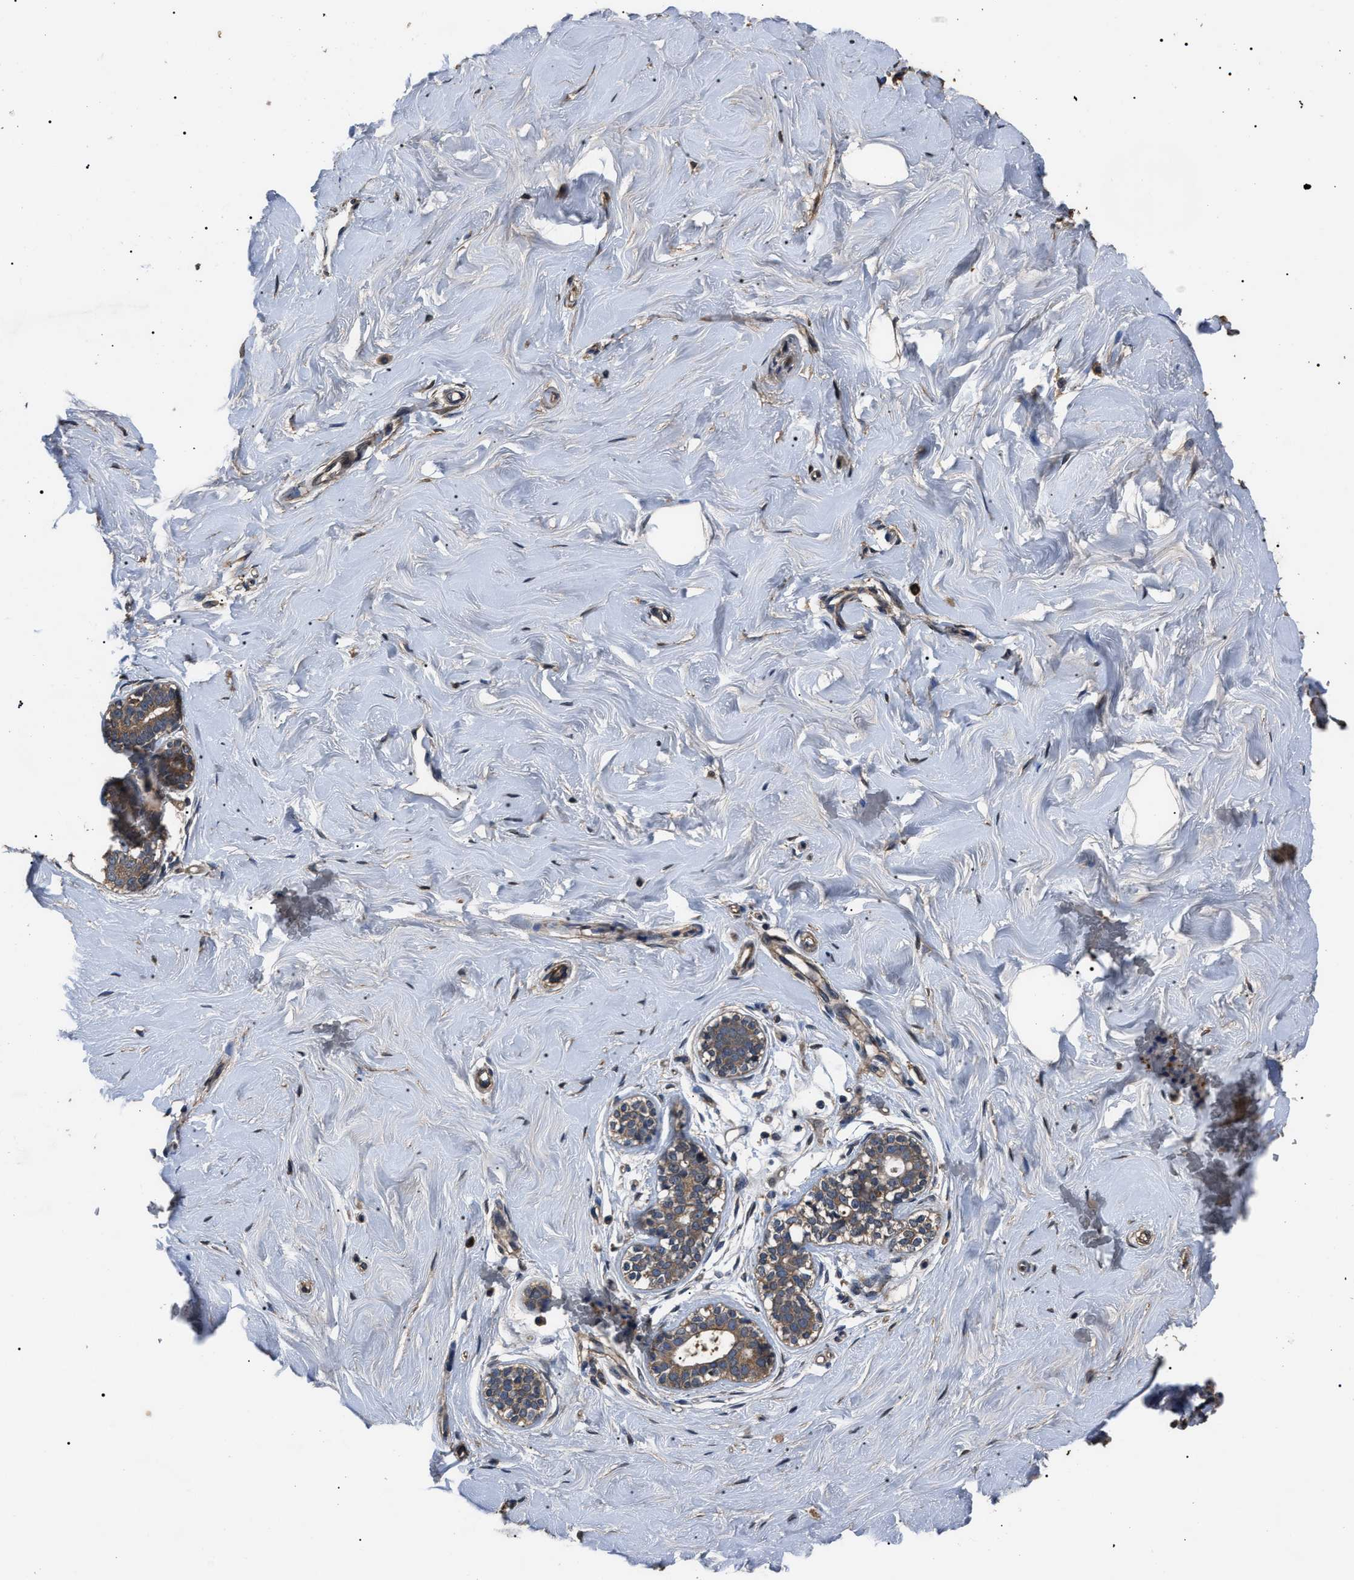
{"staining": {"intensity": "weak", "quantity": ">75%", "location": "cytoplasmic/membranous"}, "tissue": "breast", "cell_type": "Adipocytes", "image_type": "normal", "snomed": [{"axis": "morphology", "description": "Normal tissue, NOS"}, {"axis": "topography", "description": "Breast"}], "caption": "Immunohistochemistry image of benign breast: human breast stained using immunohistochemistry reveals low levels of weak protein expression localized specifically in the cytoplasmic/membranous of adipocytes, appearing as a cytoplasmic/membranous brown color.", "gene": "RNF216", "patient": {"sex": "female", "age": 23}}